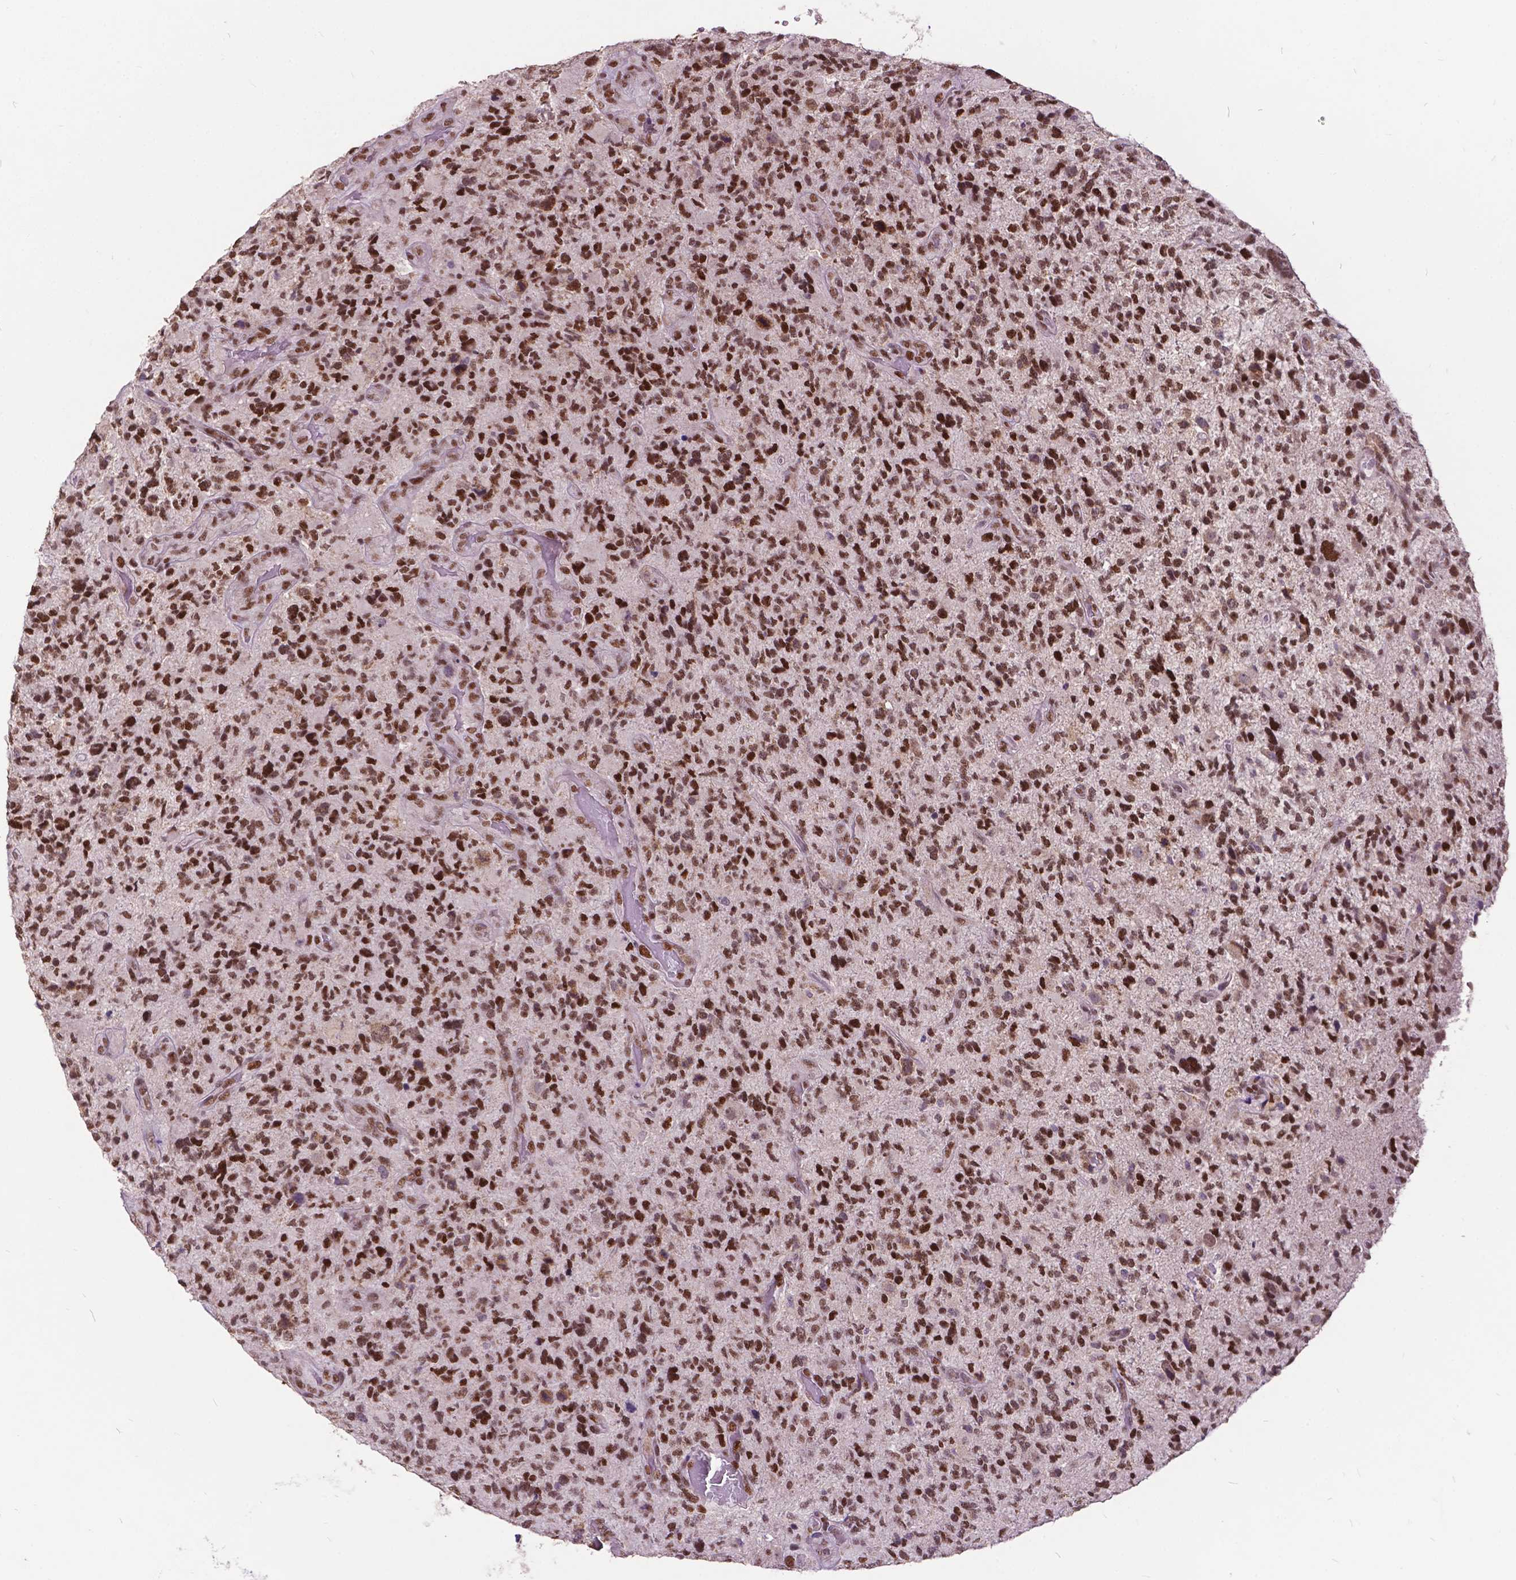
{"staining": {"intensity": "strong", "quantity": ">75%", "location": "nuclear"}, "tissue": "glioma", "cell_type": "Tumor cells", "image_type": "cancer", "snomed": [{"axis": "morphology", "description": "Glioma, malignant, High grade"}, {"axis": "topography", "description": "Brain"}], "caption": "Human high-grade glioma (malignant) stained for a protein (brown) reveals strong nuclear positive expression in about >75% of tumor cells.", "gene": "MSH2", "patient": {"sex": "female", "age": 71}}